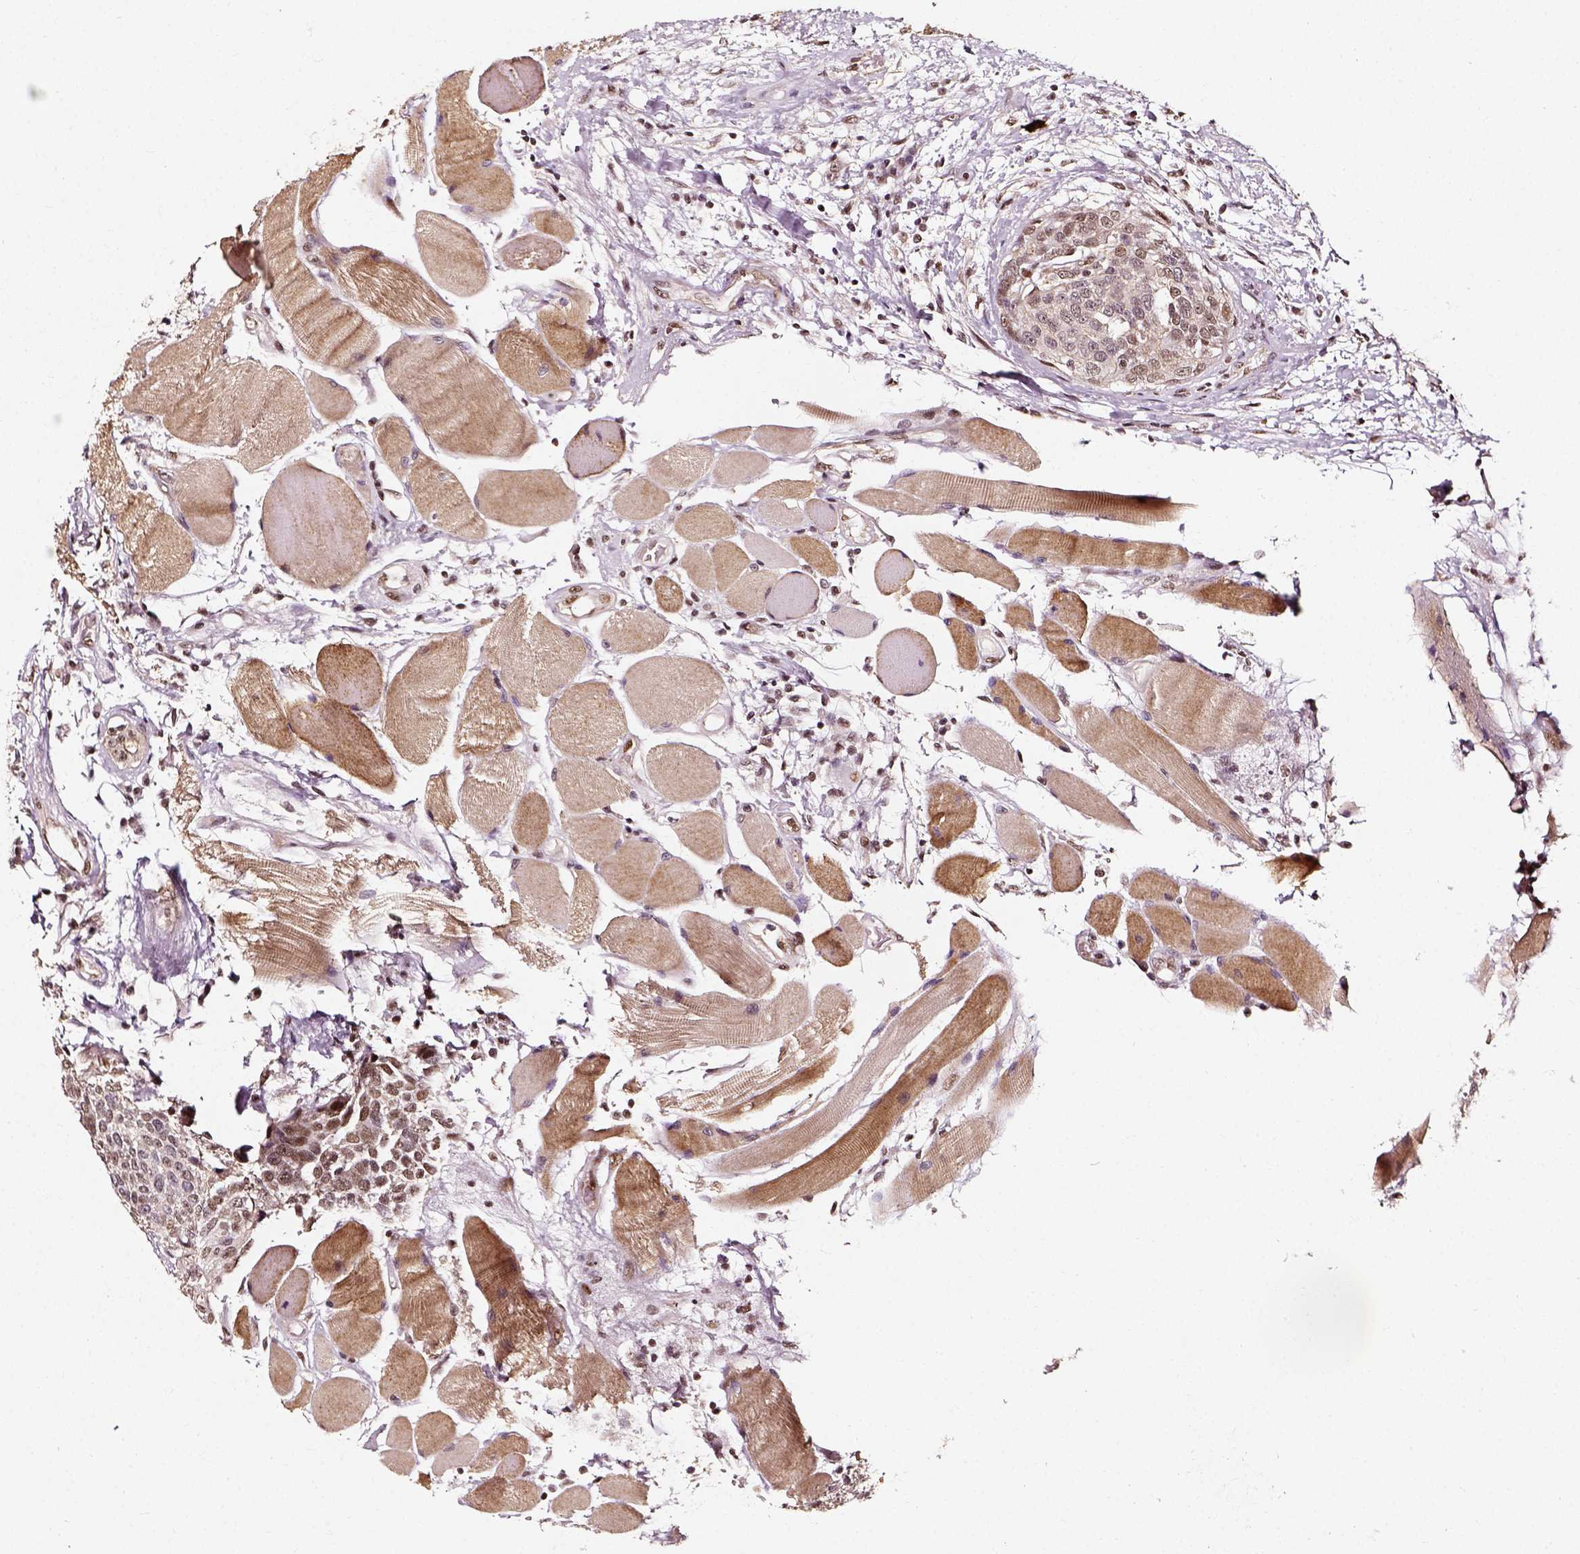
{"staining": {"intensity": "weak", "quantity": "25%-75%", "location": "nuclear"}, "tissue": "head and neck cancer", "cell_type": "Tumor cells", "image_type": "cancer", "snomed": [{"axis": "morphology", "description": "Squamous cell carcinoma, NOS"}, {"axis": "topography", "description": "Oral tissue"}, {"axis": "topography", "description": "Head-Neck"}], "caption": "Protein staining reveals weak nuclear positivity in about 25%-75% of tumor cells in head and neck squamous cell carcinoma.", "gene": "NACC1", "patient": {"sex": "male", "age": 64}}